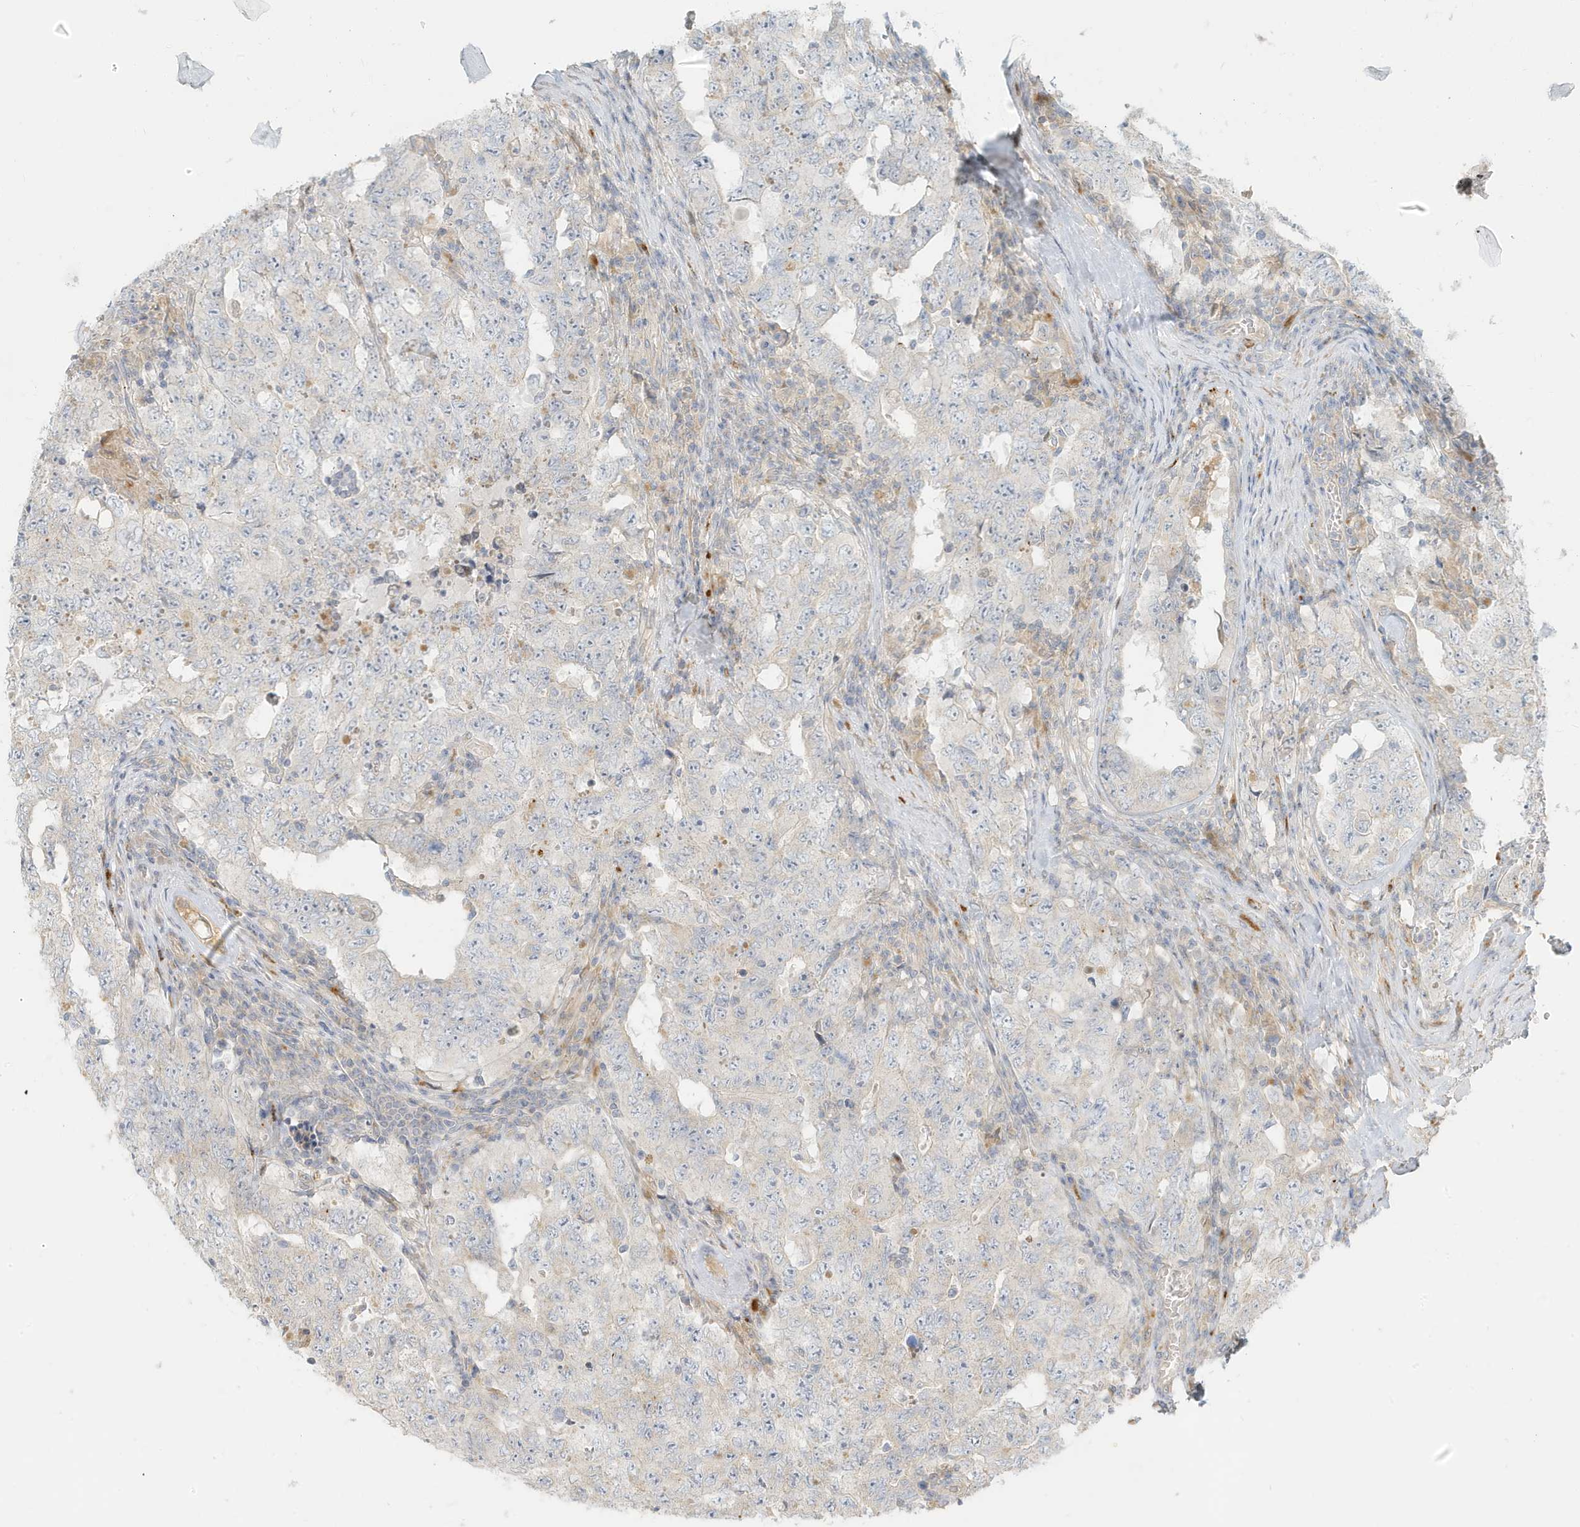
{"staining": {"intensity": "negative", "quantity": "none", "location": "none"}, "tissue": "testis cancer", "cell_type": "Tumor cells", "image_type": "cancer", "snomed": [{"axis": "morphology", "description": "Carcinoma, Embryonal, NOS"}, {"axis": "topography", "description": "Testis"}], "caption": "This is an immunohistochemistry histopathology image of human testis cancer (embryonal carcinoma). There is no staining in tumor cells.", "gene": "MCOLN1", "patient": {"sex": "male", "age": 26}}